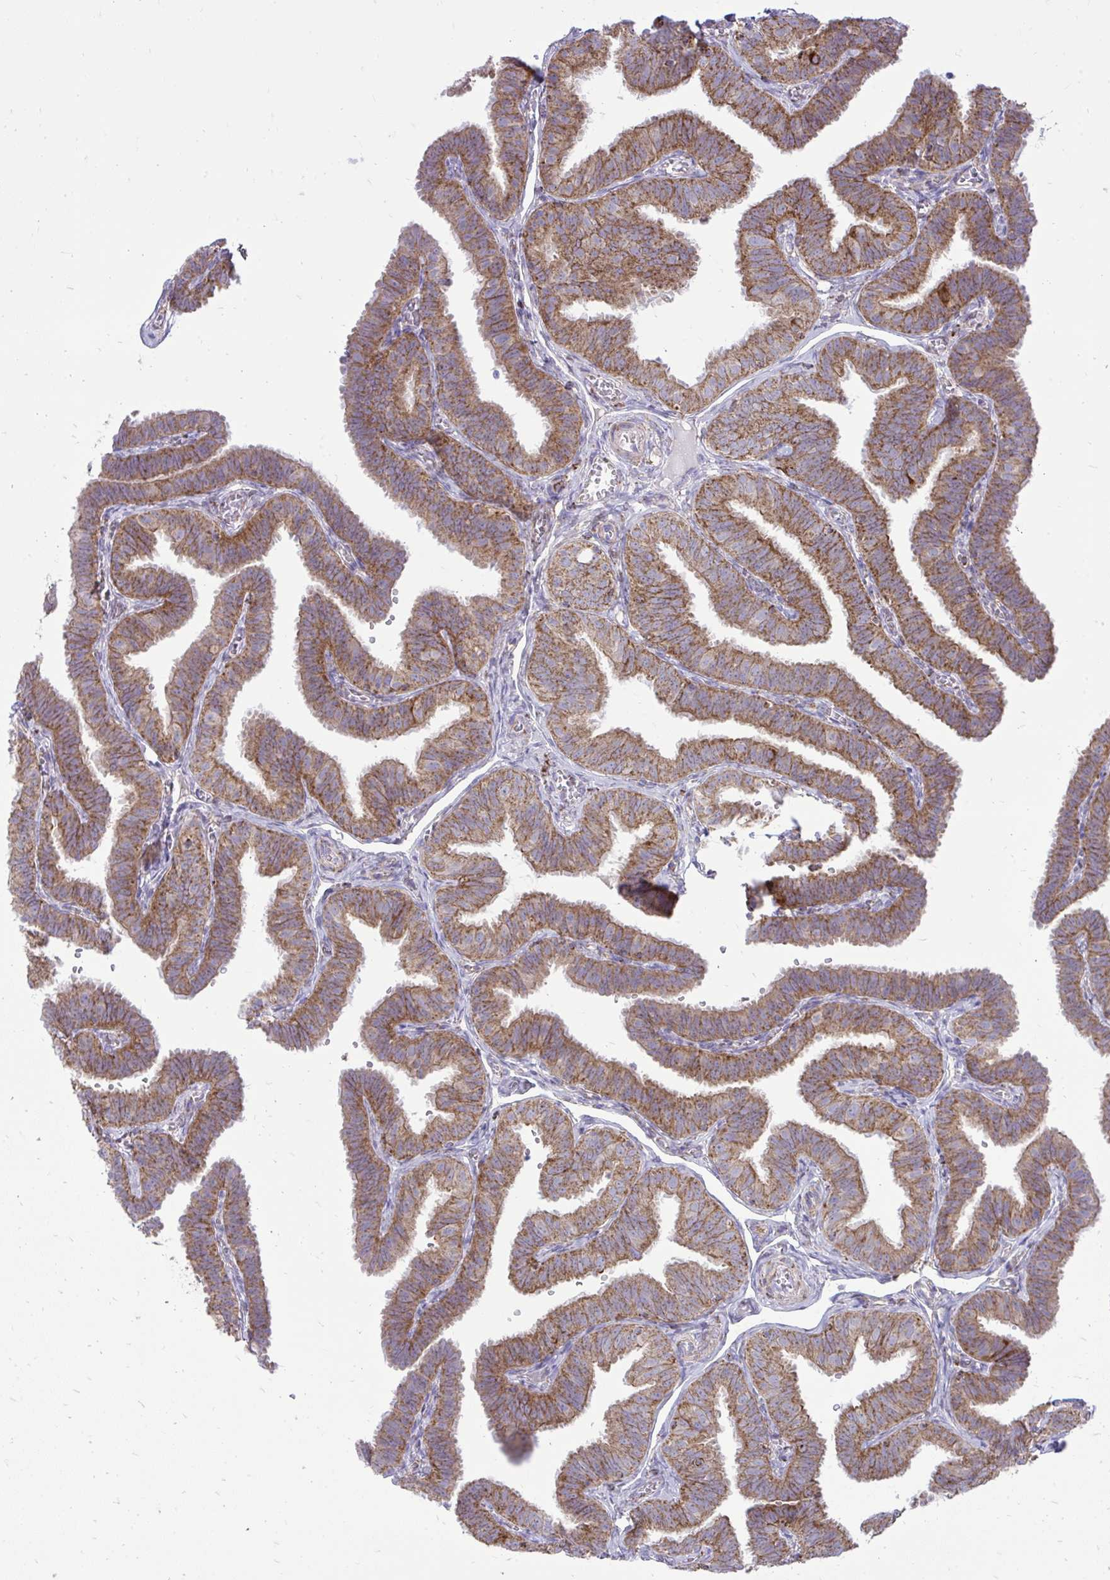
{"staining": {"intensity": "moderate", "quantity": ">75%", "location": "cytoplasmic/membranous"}, "tissue": "fallopian tube", "cell_type": "Glandular cells", "image_type": "normal", "snomed": [{"axis": "morphology", "description": "Normal tissue, NOS"}, {"axis": "topography", "description": "Fallopian tube"}], "caption": "The immunohistochemical stain shows moderate cytoplasmic/membranous positivity in glandular cells of benign fallopian tube. (IHC, brightfield microscopy, high magnification).", "gene": "SPTBN2", "patient": {"sex": "female", "age": 25}}